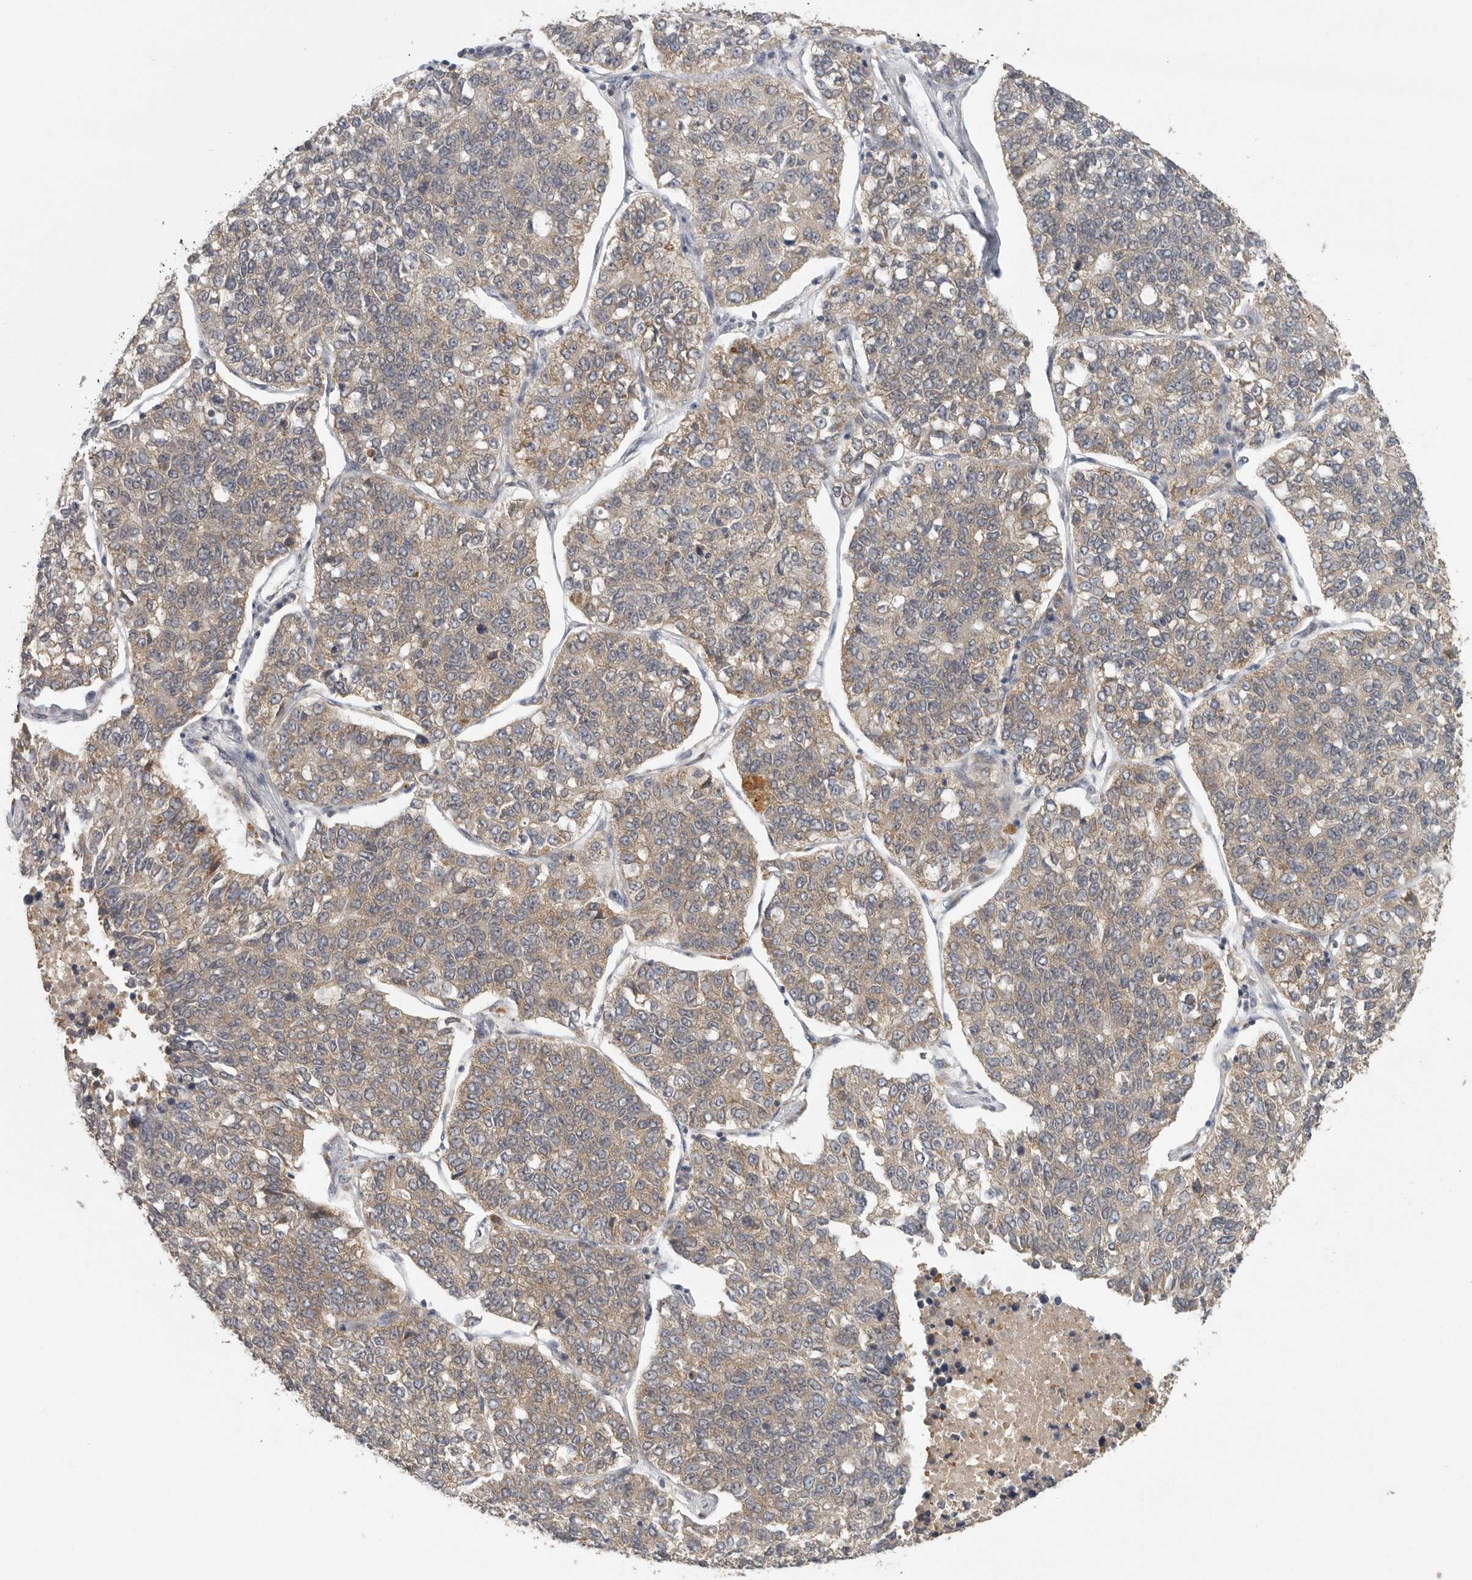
{"staining": {"intensity": "weak", "quantity": "<25%", "location": "cytoplasmic/membranous"}, "tissue": "lung cancer", "cell_type": "Tumor cells", "image_type": "cancer", "snomed": [{"axis": "morphology", "description": "Adenocarcinoma, NOS"}, {"axis": "topography", "description": "Lung"}], "caption": "Tumor cells show no significant staining in lung adenocarcinoma. Nuclei are stained in blue.", "gene": "CCT8", "patient": {"sex": "male", "age": 49}}